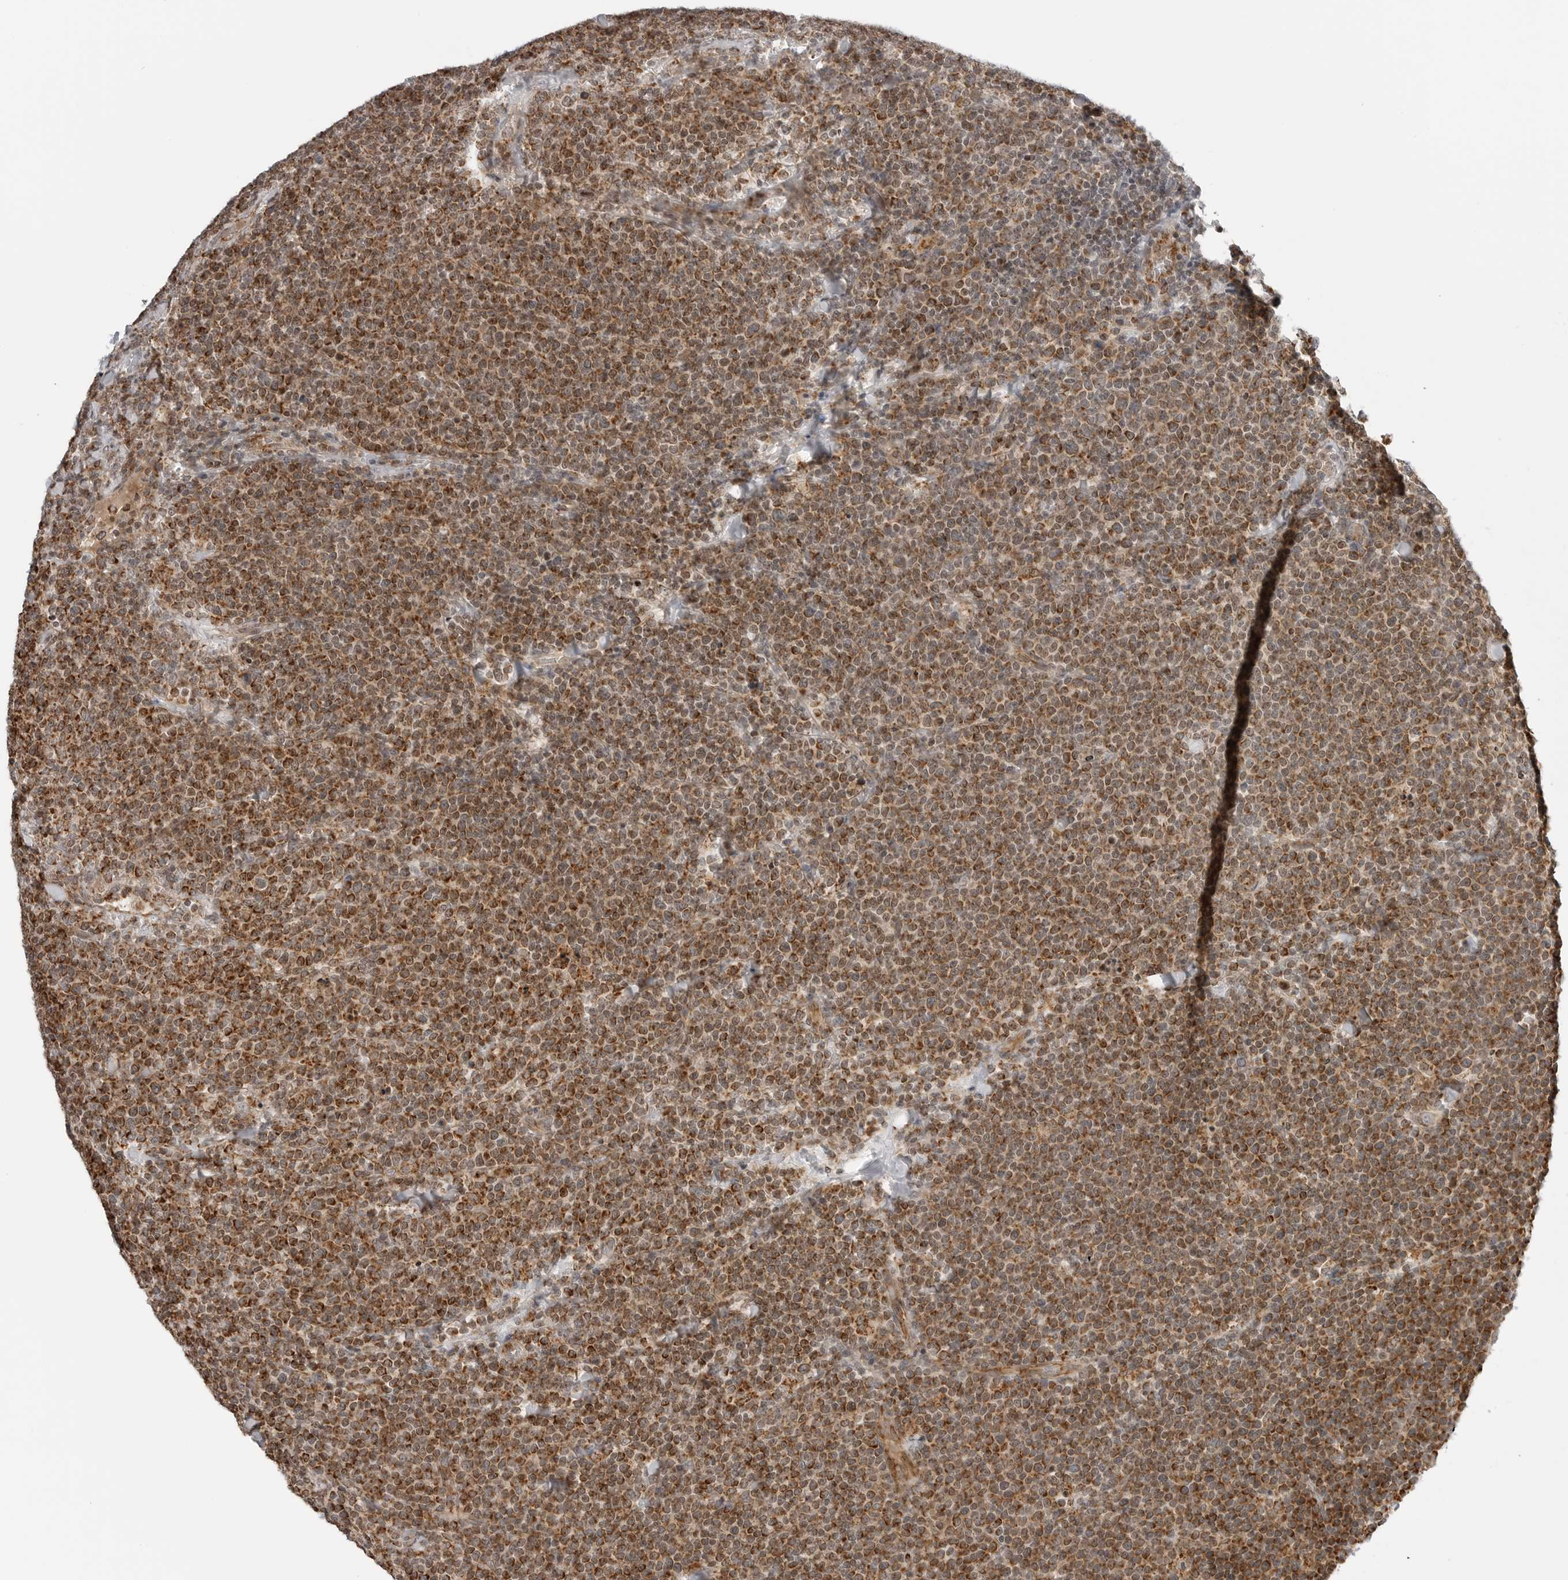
{"staining": {"intensity": "moderate", "quantity": ">75%", "location": "cytoplasmic/membranous"}, "tissue": "lymphoma", "cell_type": "Tumor cells", "image_type": "cancer", "snomed": [{"axis": "morphology", "description": "Malignant lymphoma, non-Hodgkin's type, High grade"}, {"axis": "topography", "description": "Lymph node"}], "caption": "Immunohistochemistry (IHC) micrograph of neoplastic tissue: malignant lymphoma, non-Hodgkin's type (high-grade) stained using IHC shows medium levels of moderate protein expression localized specifically in the cytoplasmic/membranous of tumor cells, appearing as a cytoplasmic/membranous brown color.", "gene": "PEX2", "patient": {"sex": "male", "age": 61}}